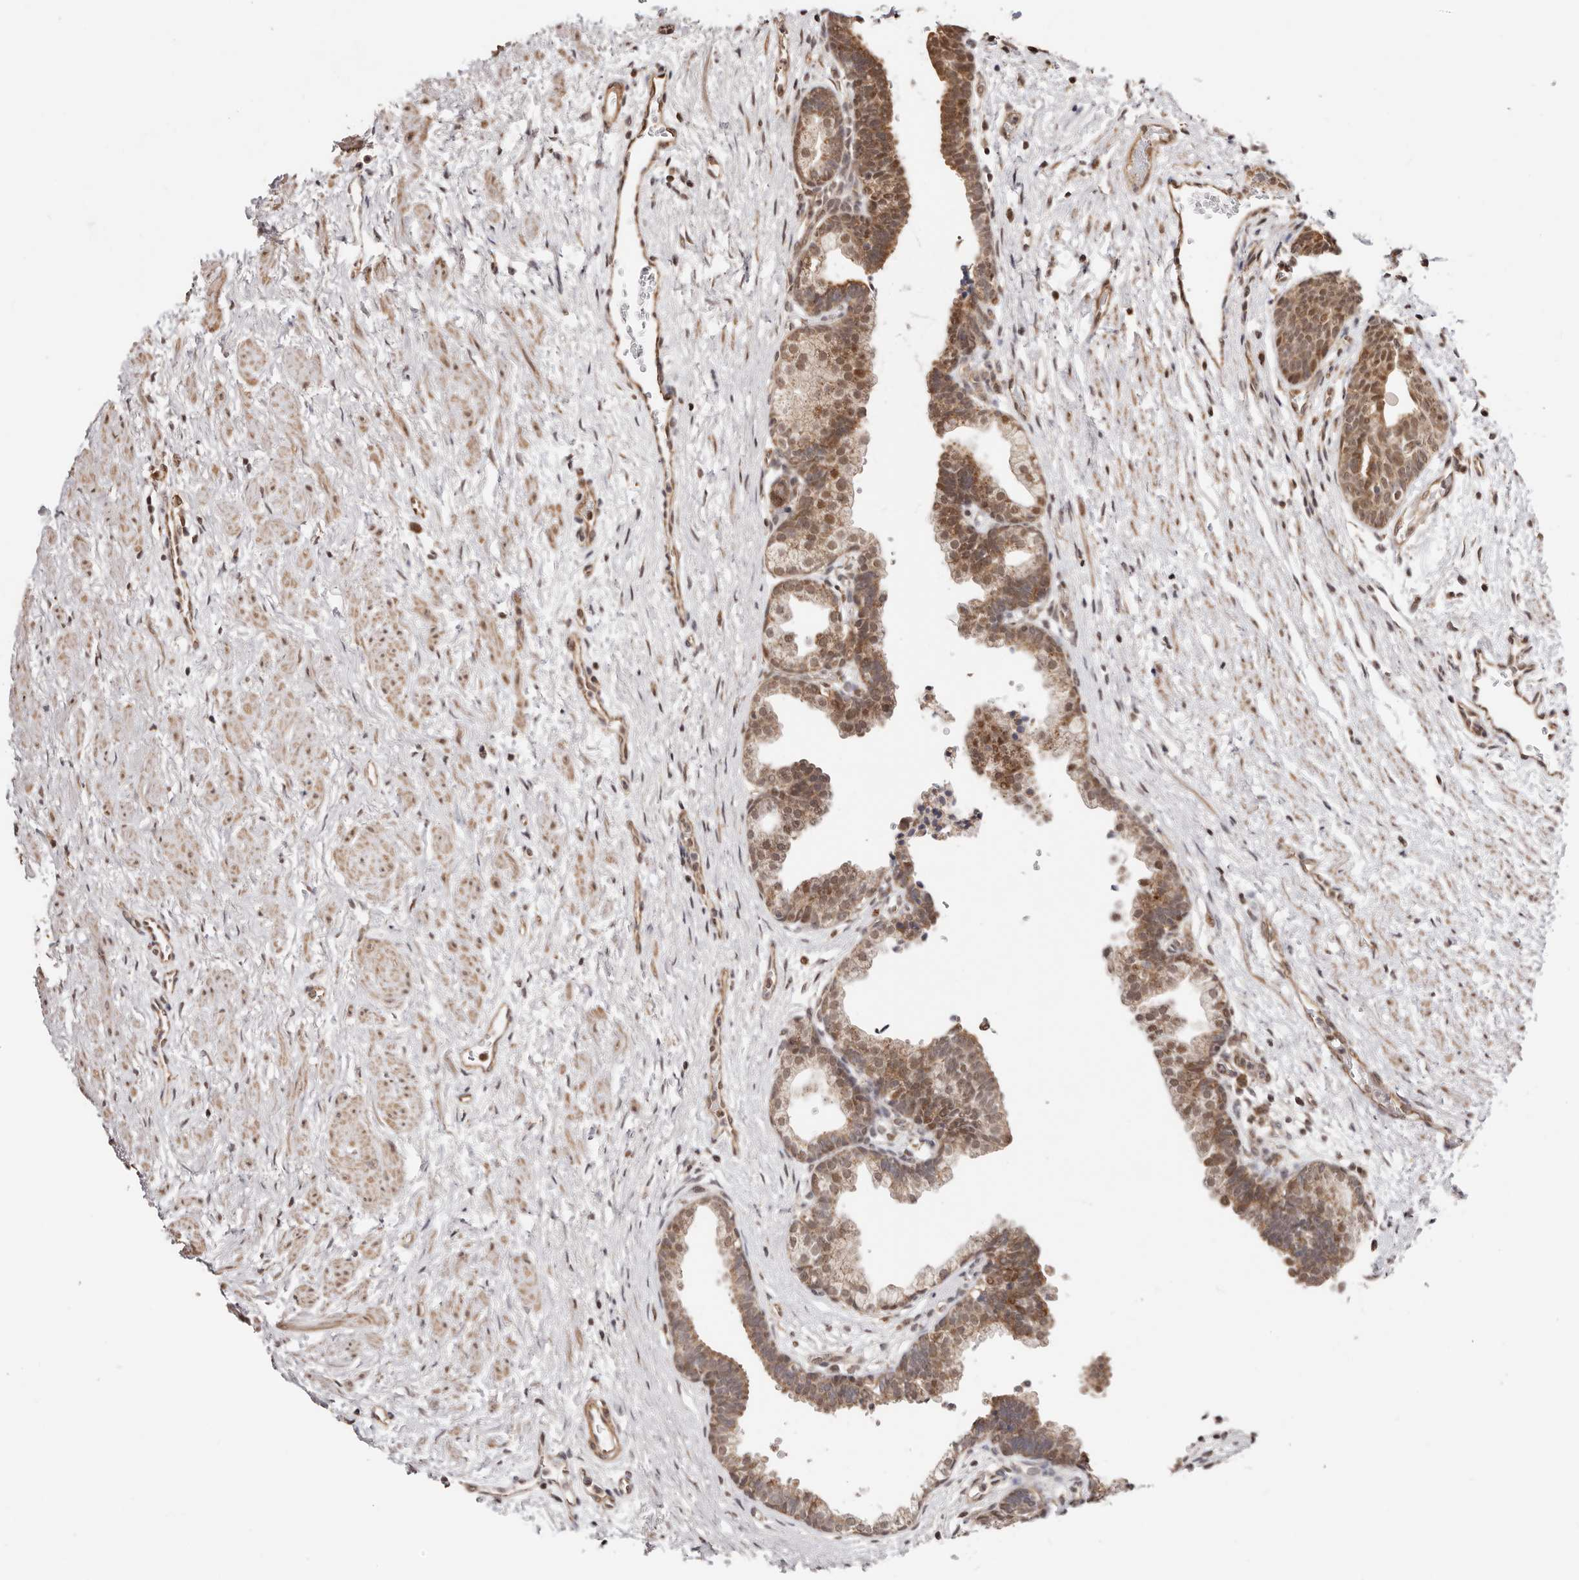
{"staining": {"intensity": "moderate", "quantity": ">75%", "location": "cytoplasmic/membranous,nuclear"}, "tissue": "prostate", "cell_type": "Glandular cells", "image_type": "normal", "snomed": [{"axis": "morphology", "description": "Normal tissue, NOS"}, {"axis": "topography", "description": "Prostate"}], "caption": "Glandular cells show medium levels of moderate cytoplasmic/membranous,nuclear staining in approximately >75% of cells in unremarkable human prostate. The staining is performed using DAB brown chromogen to label protein expression. The nuclei are counter-stained blue using hematoxylin.", "gene": "CTNNBL1", "patient": {"sex": "male", "age": 48}}